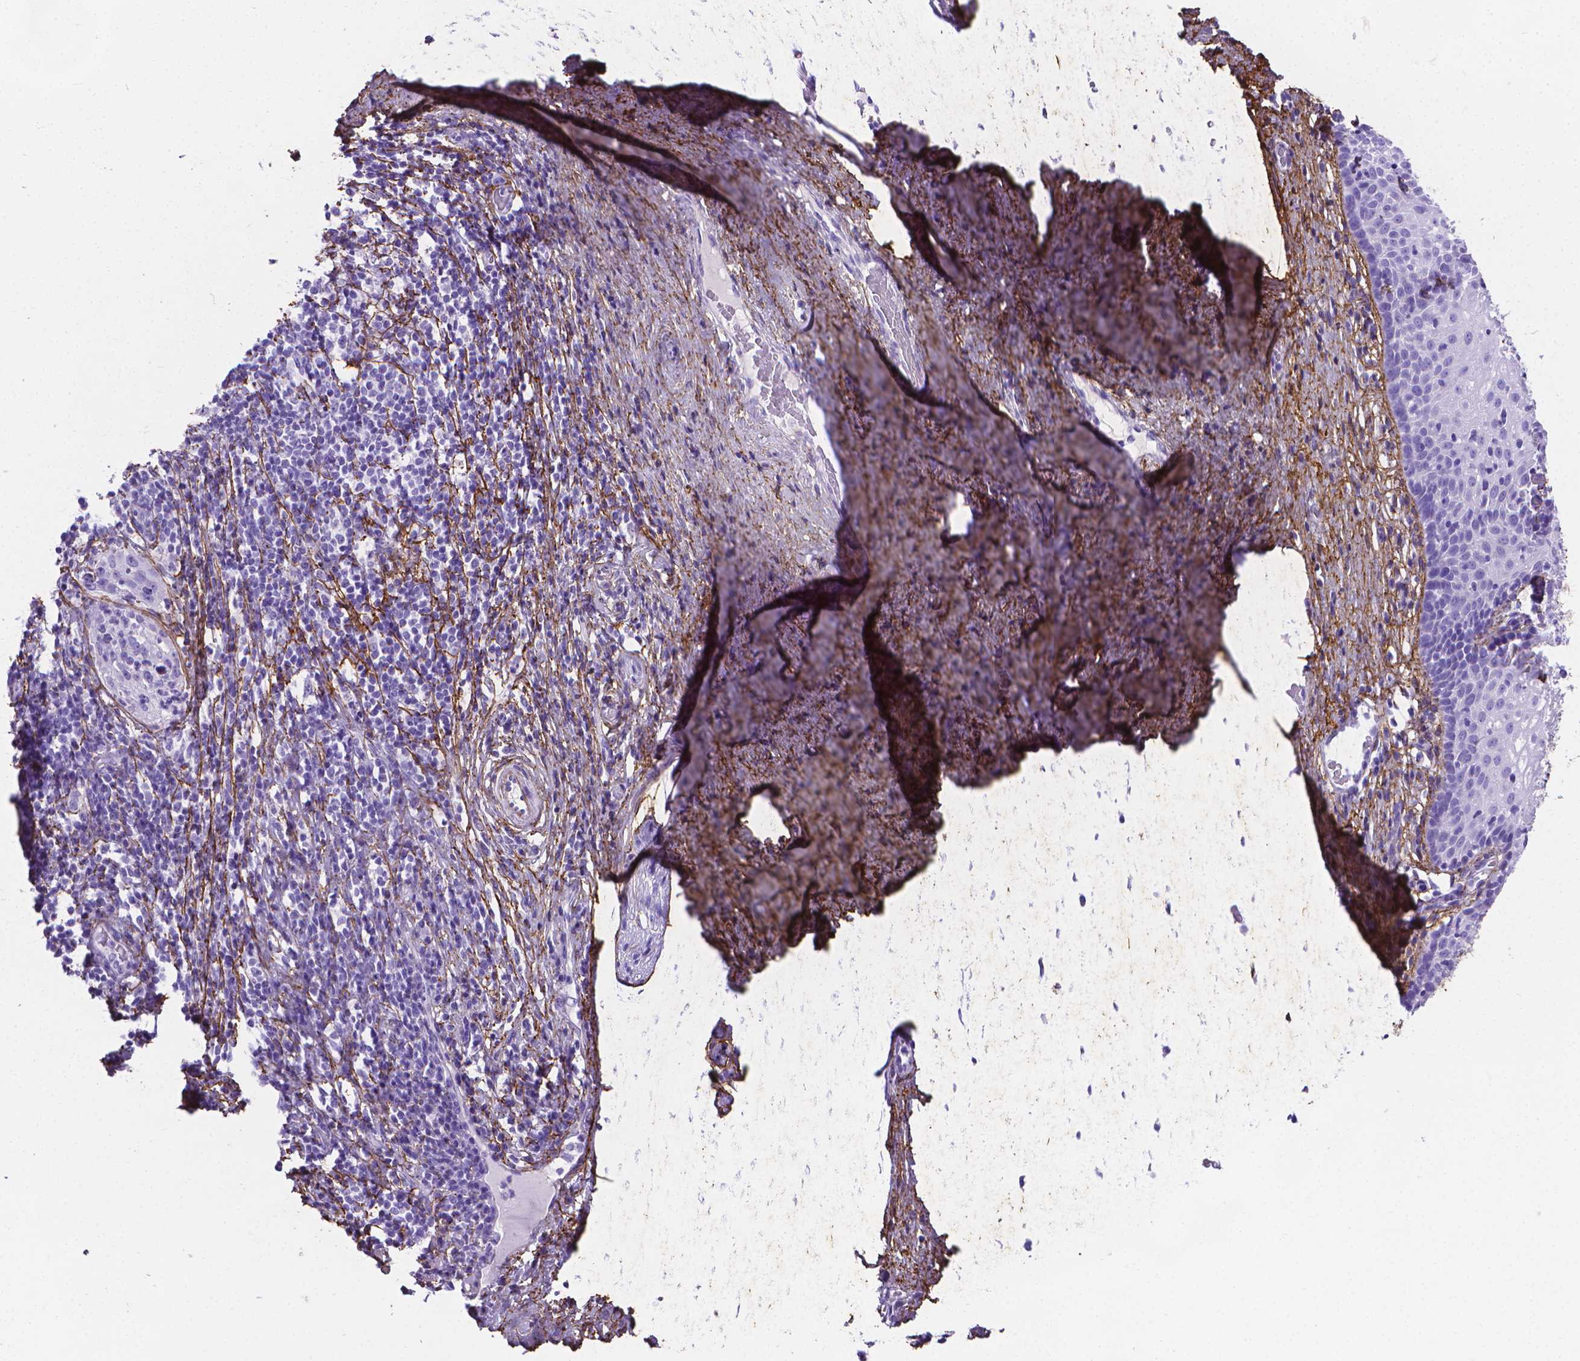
{"staining": {"intensity": "negative", "quantity": "none", "location": "none"}, "tissue": "cervical cancer", "cell_type": "Tumor cells", "image_type": "cancer", "snomed": [{"axis": "morphology", "description": "Squamous cell carcinoma, NOS"}, {"axis": "topography", "description": "Cervix"}], "caption": "Tumor cells show no significant positivity in squamous cell carcinoma (cervical).", "gene": "MFAP2", "patient": {"sex": "female", "age": 51}}